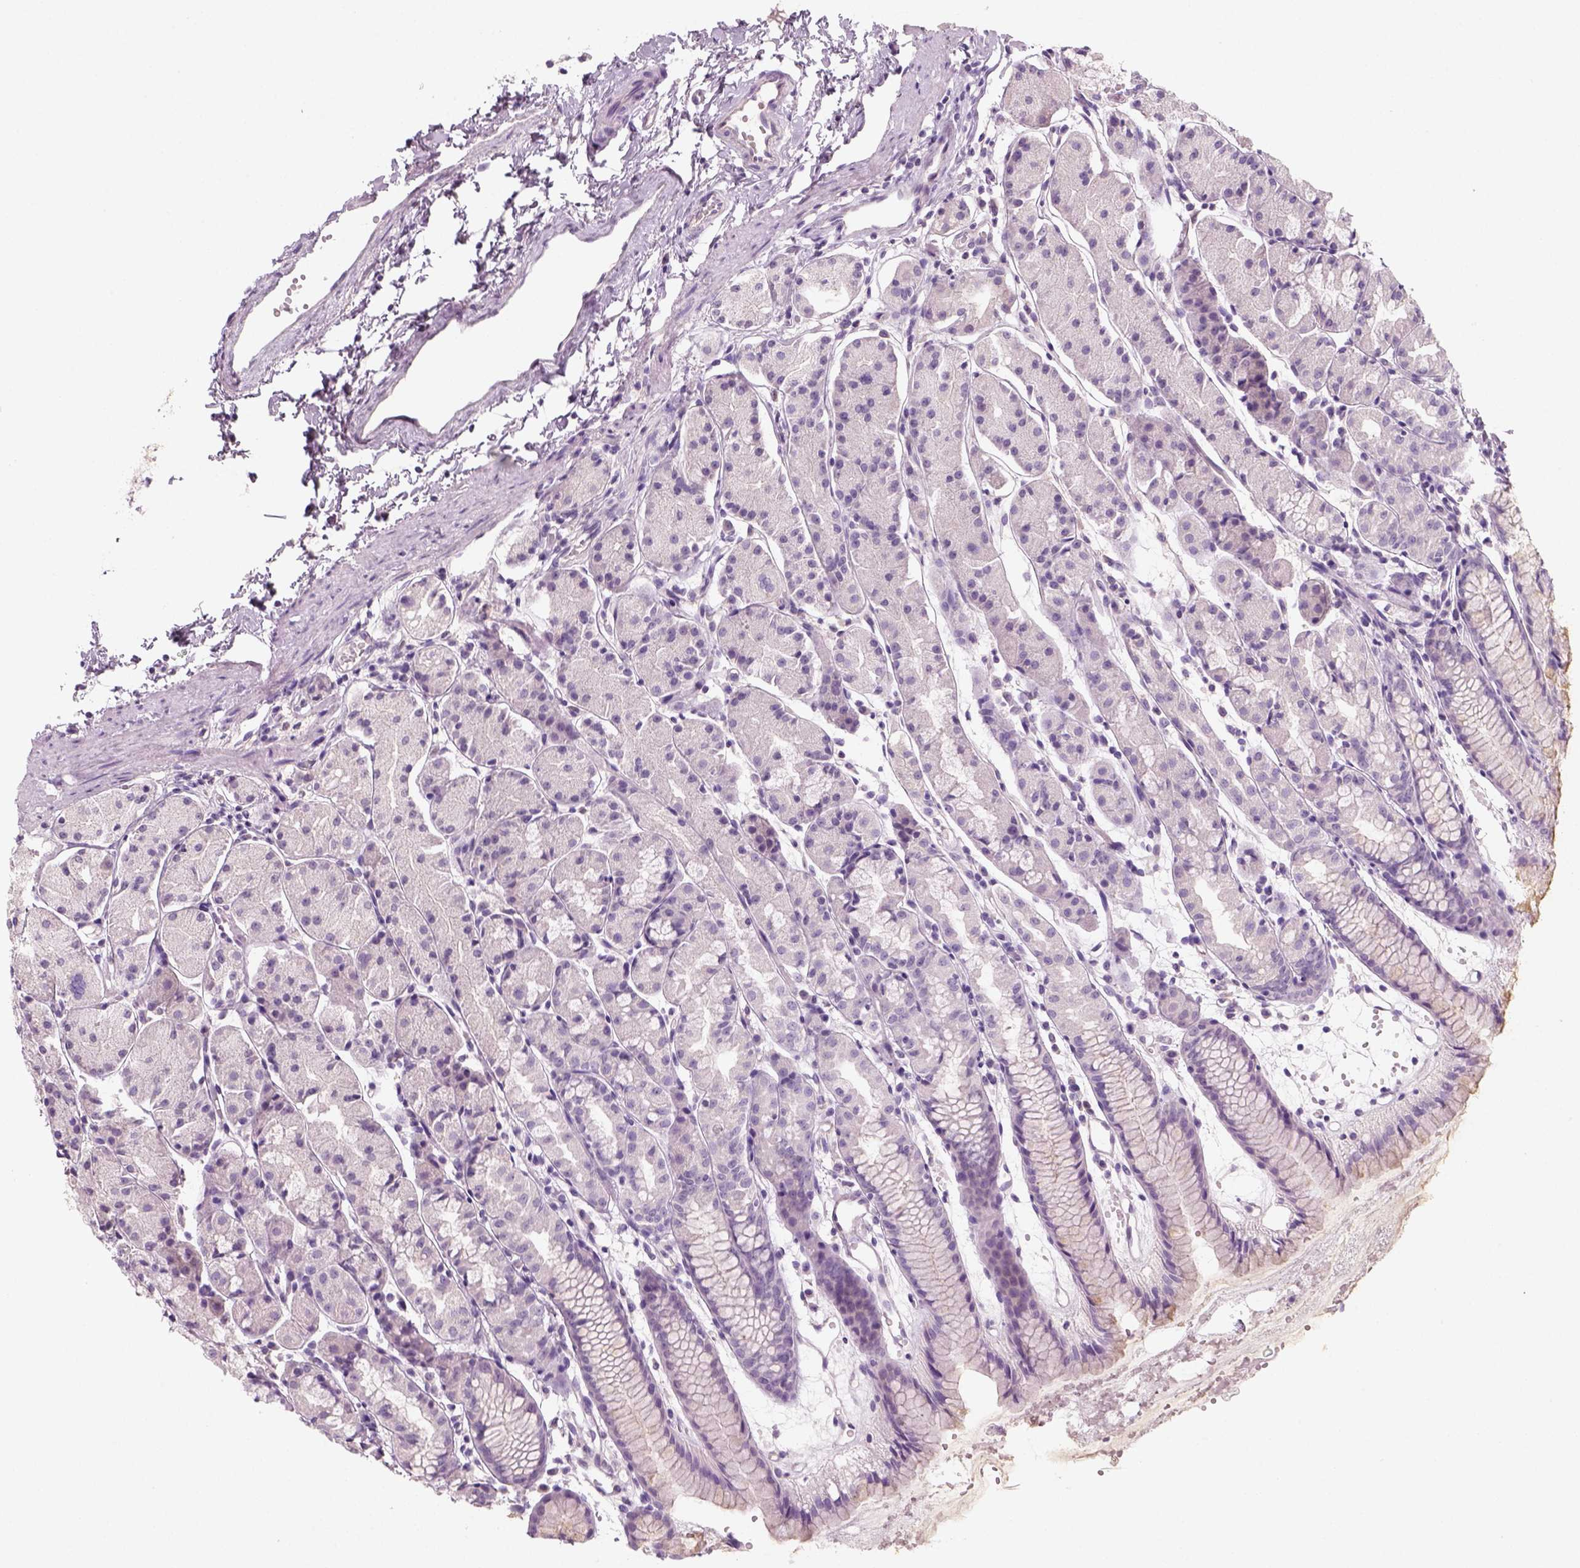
{"staining": {"intensity": "negative", "quantity": "none", "location": "none"}, "tissue": "stomach", "cell_type": "Glandular cells", "image_type": "normal", "snomed": [{"axis": "morphology", "description": "Normal tissue, NOS"}, {"axis": "topography", "description": "Stomach, upper"}], "caption": "Immunohistochemistry (IHC) photomicrograph of unremarkable human stomach stained for a protein (brown), which displays no positivity in glandular cells.", "gene": "KRT25", "patient": {"sex": "male", "age": 47}}